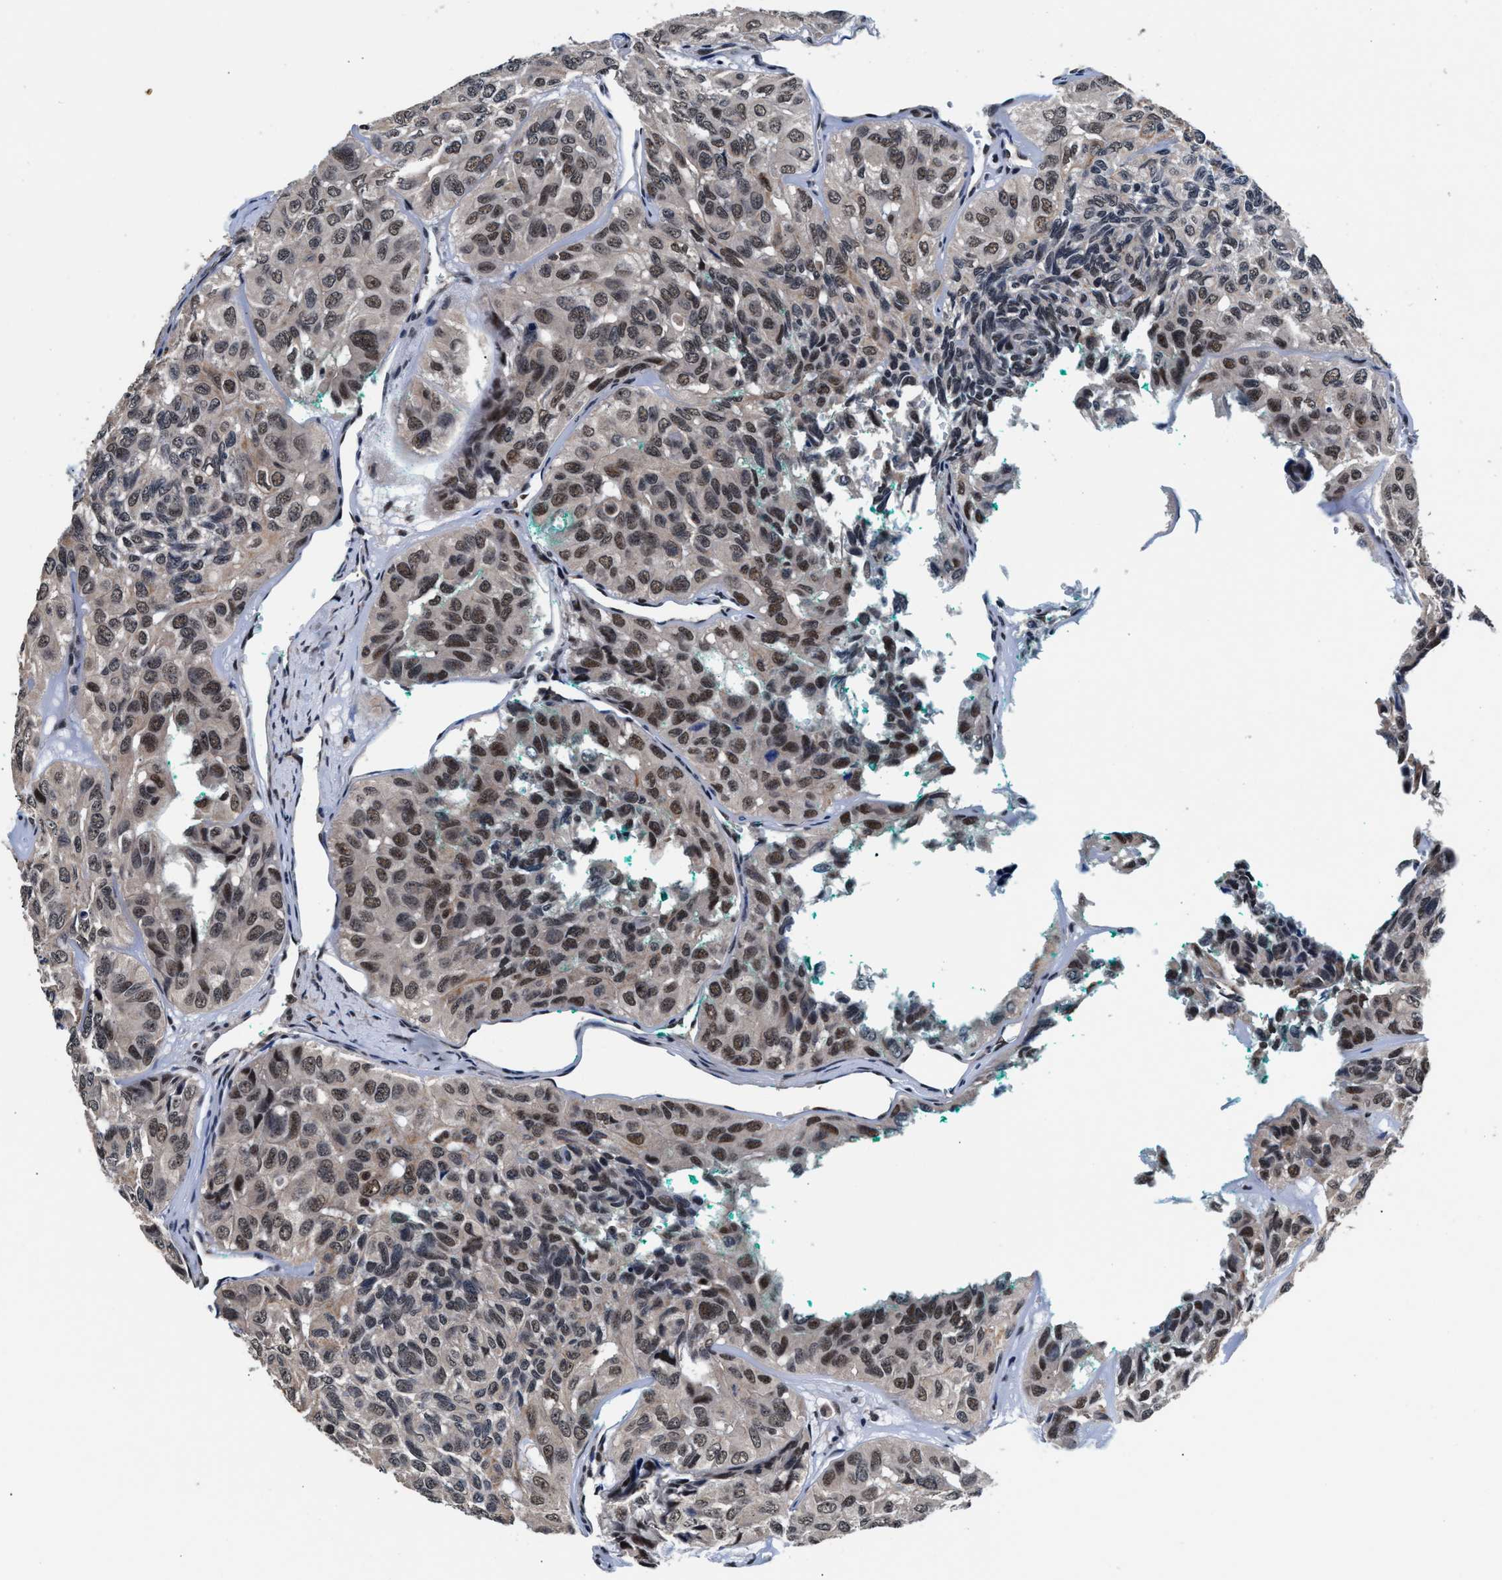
{"staining": {"intensity": "moderate", "quantity": "25%-75%", "location": "nuclear"}, "tissue": "head and neck cancer", "cell_type": "Tumor cells", "image_type": "cancer", "snomed": [{"axis": "morphology", "description": "Adenocarcinoma, NOS"}, {"axis": "topography", "description": "Salivary gland, NOS"}, {"axis": "topography", "description": "Head-Neck"}], "caption": "Tumor cells demonstrate moderate nuclear expression in approximately 25%-75% of cells in adenocarcinoma (head and neck).", "gene": "USP16", "patient": {"sex": "female", "age": 76}}